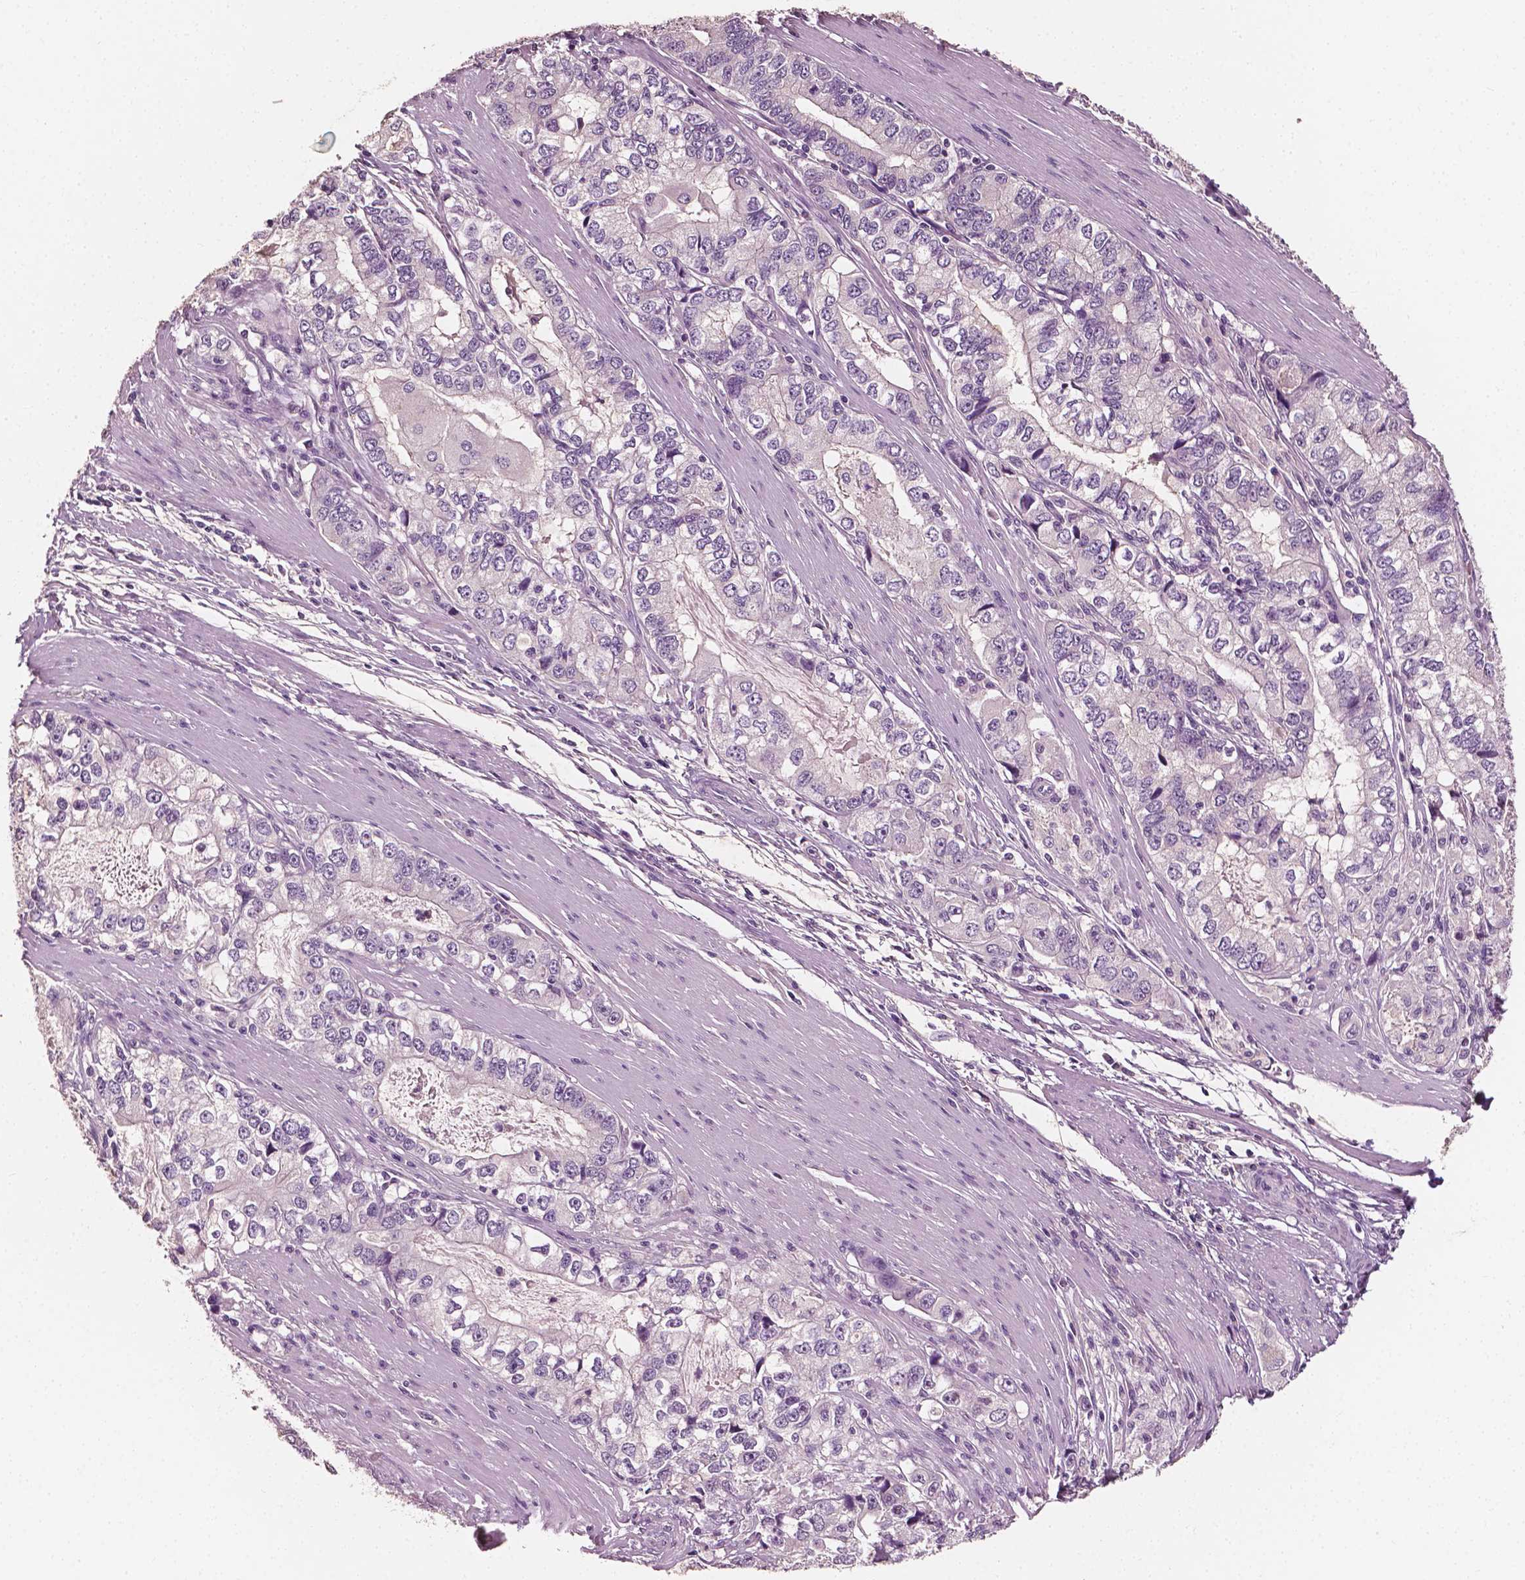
{"staining": {"intensity": "negative", "quantity": "none", "location": "none"}, "tissue": "stomach cancer", "cell_type": "Tumor cells", "image_type": "cancer", "snomed": [{"axis": "morphology", "description": "Adenocarcinoma, NOS"}, {"axis": "topography", "description": "Stomach, lower"}], "caption": "Immunohistochemistry (IHC) of stomach adenocarcinoma demonstrates no staining in tumor cells.", "gene": "PLA2R1", "patient": {"sex": "female", "age": 72}}